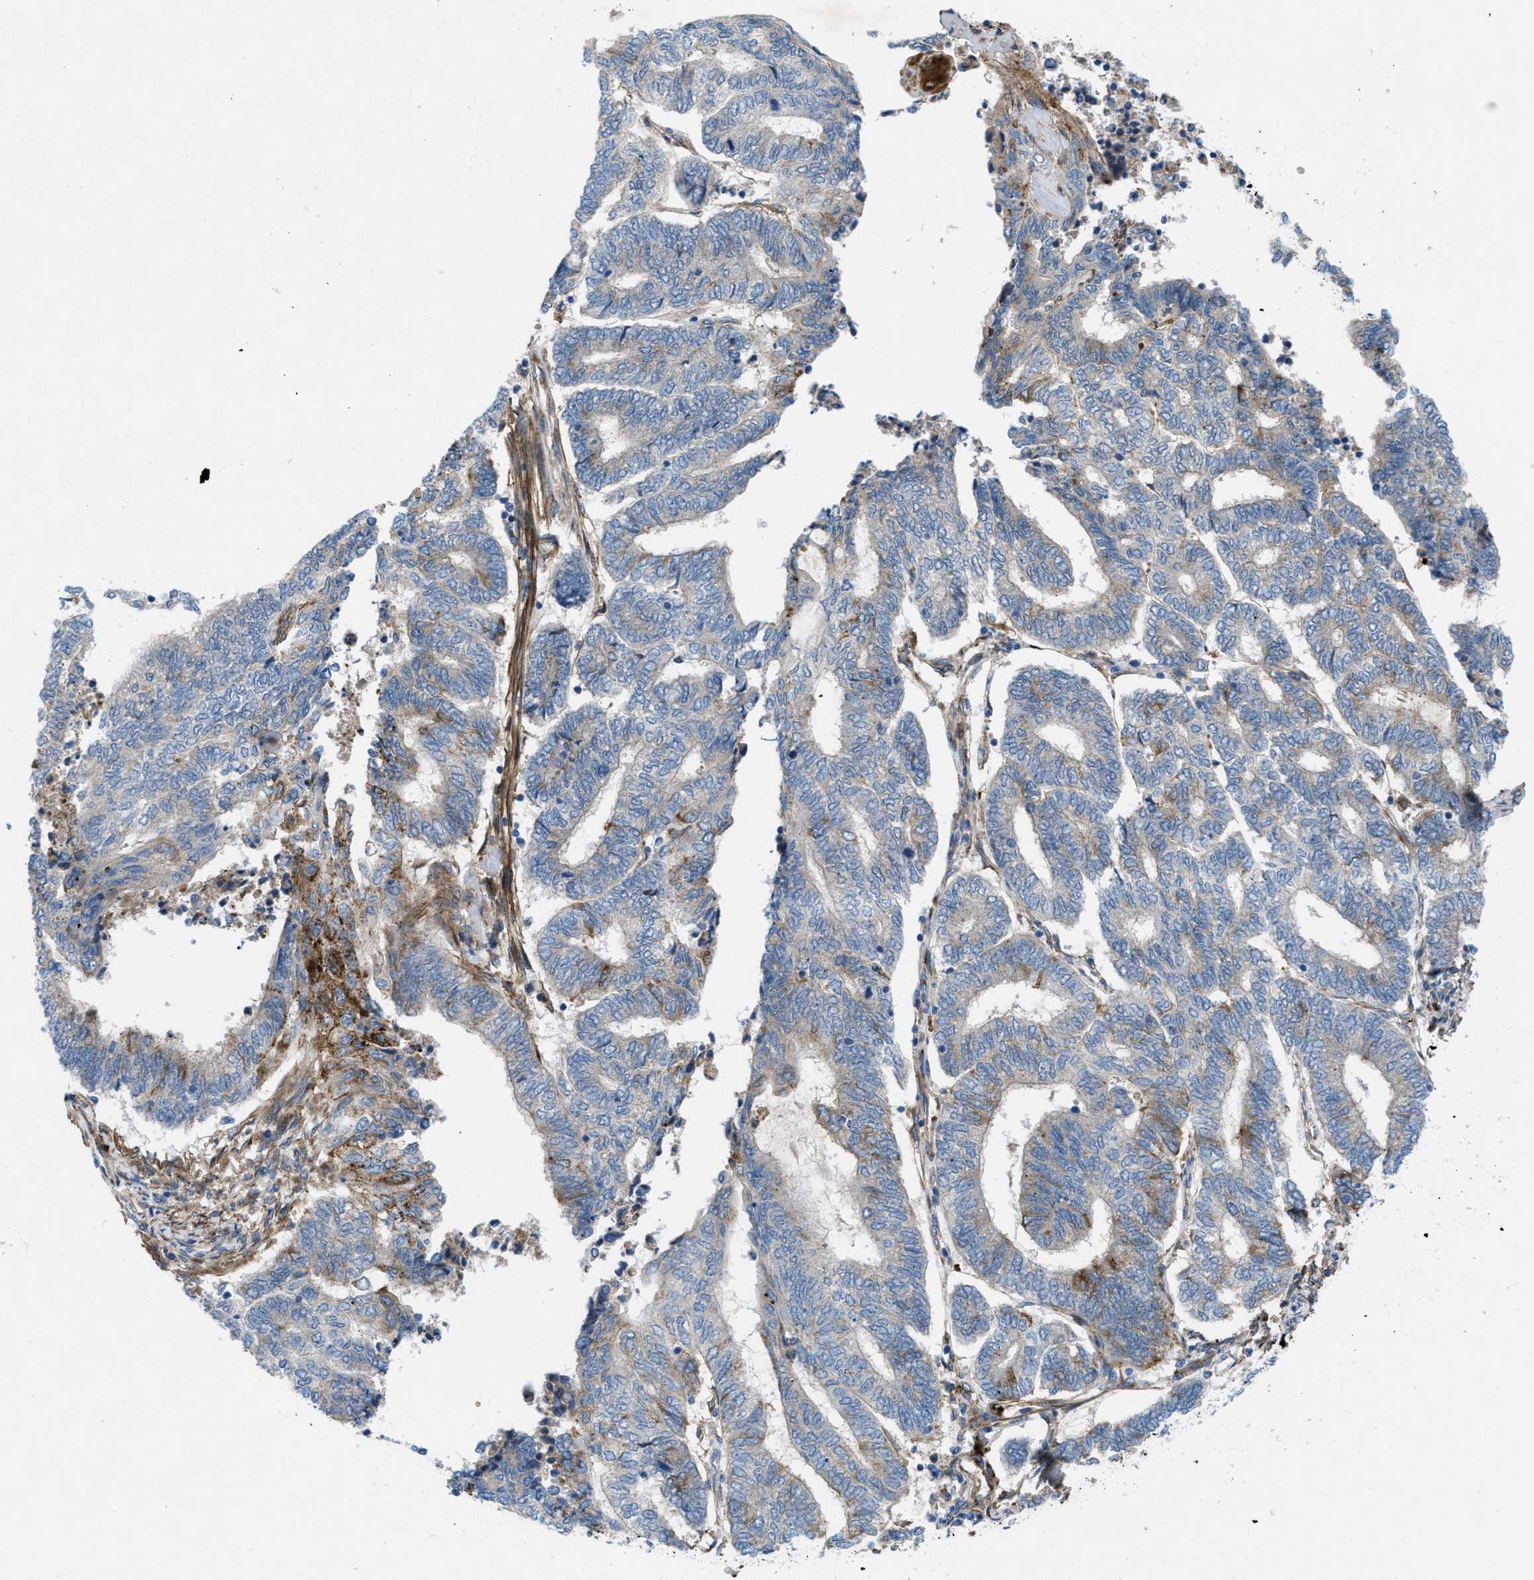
{"staining": {"intensity": "weak", "quantity": "<25%", "location": "cytoplasmic/membranous"}, "tissue": "endometrial cancer", "cell_type": "Tumor cells", "image_type": "cancer", "snomed": [{"axis": "morphology", "description": "Adenocarcinoma, NOS"}, {"axis": "topography", "description": "Uterus"}, {"axis": "topography", "description": "Endometrium"}], "caption": "This is an immunohistochemistry histopathology image of endometrial adenocarcinoma. There is no positivity in tumor cells.", "gene": "SLC6A9", "patient": {"sex": "female", "age": 70}}